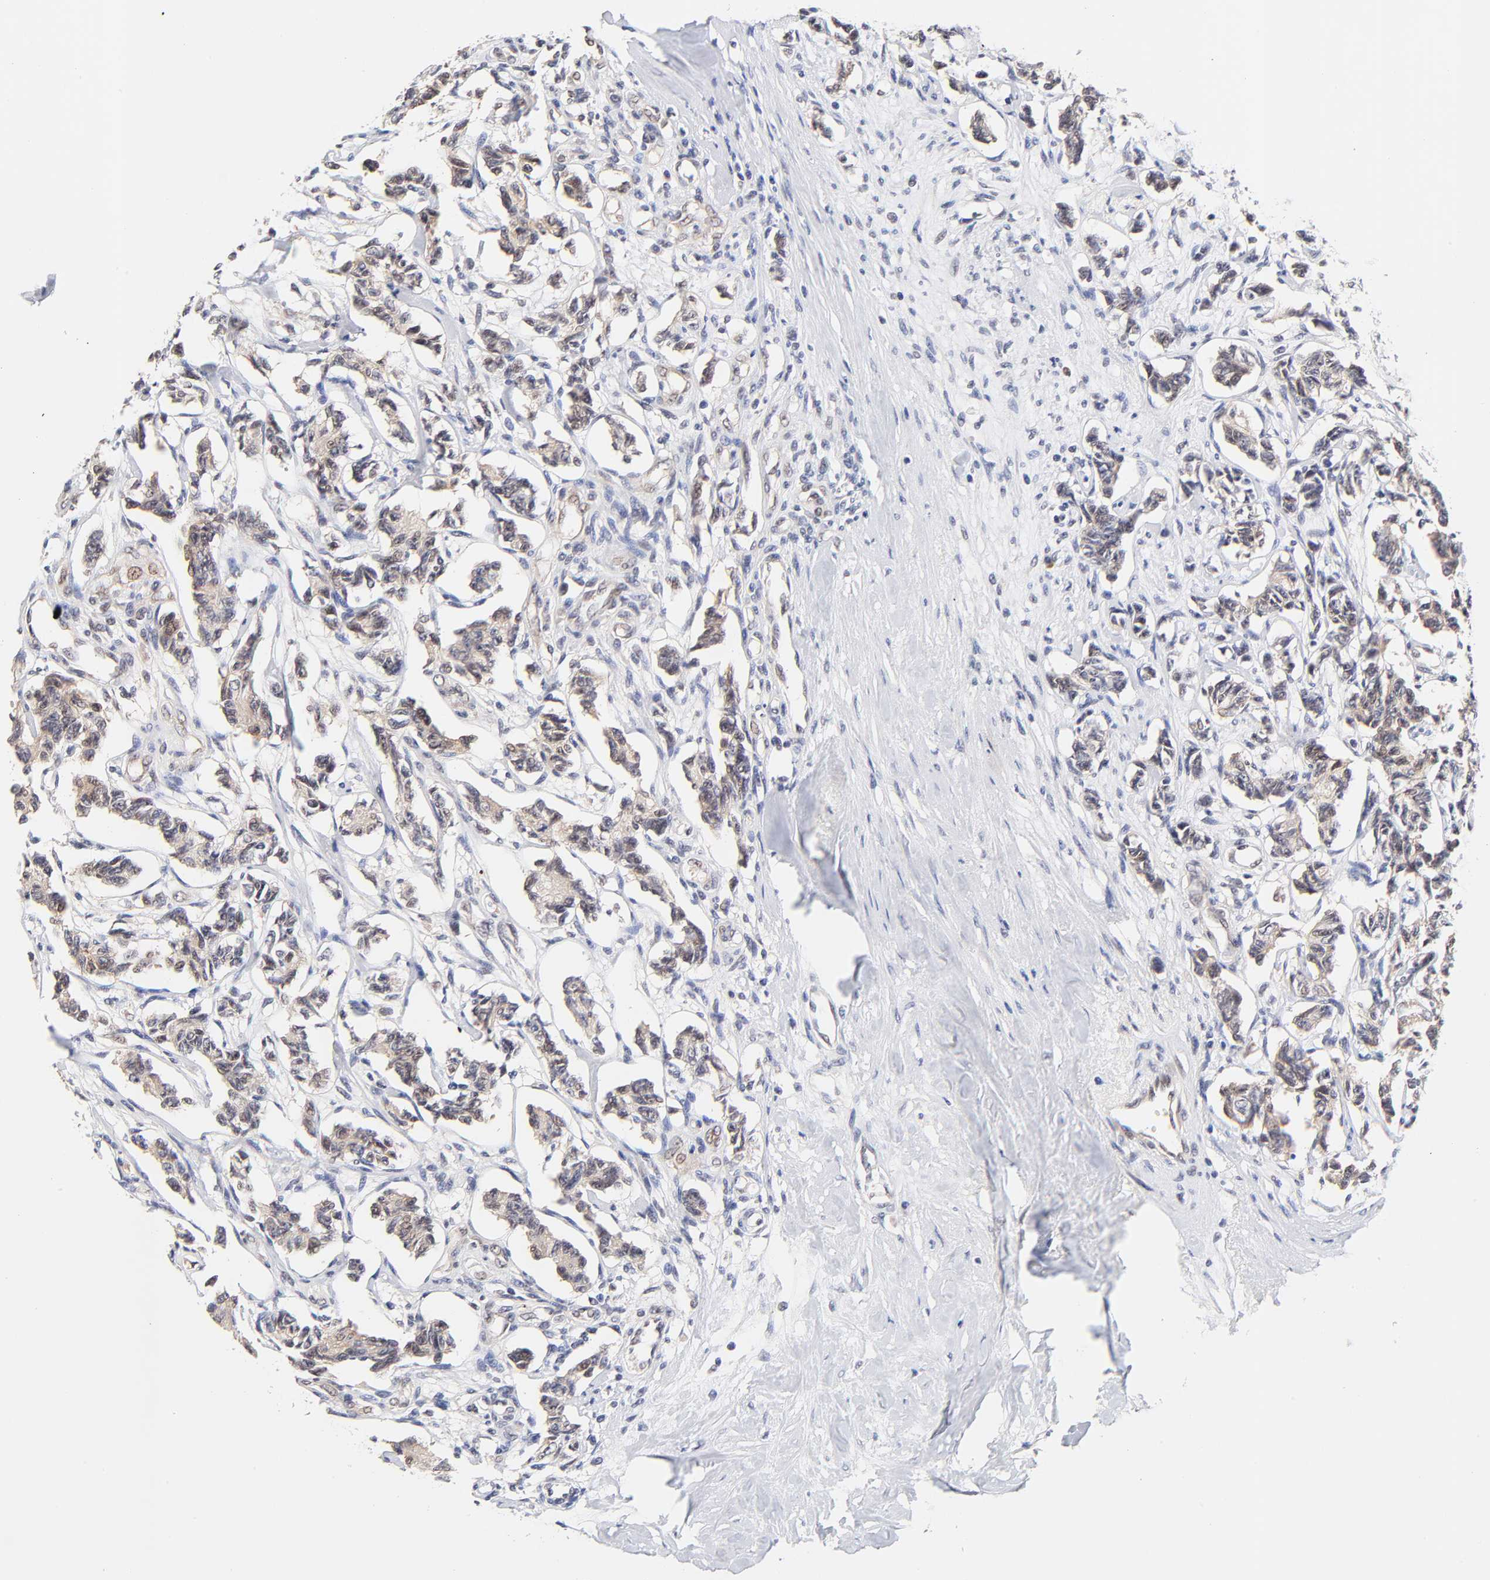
{"staining": {"intensity": "weak", "quantity": ">75%", "location": "cytoplasmic/membranous"}, "tissue": "renal cancer", "cell_type": "Tumor cells", "image_type": "cancer", "snomed": [{"axis": "morphology", "description": "Carcinoid, malignant, NOS"}, {"axis": "topography", "description": "Kidney"}], "caption": "Weak cytoplasmic/membranous protein positivity is present in about >75% of tumor cells in malignant carcinoid (renal).", "gene": "TXNL1", "patient": {"sex": "female", "age": 41}}